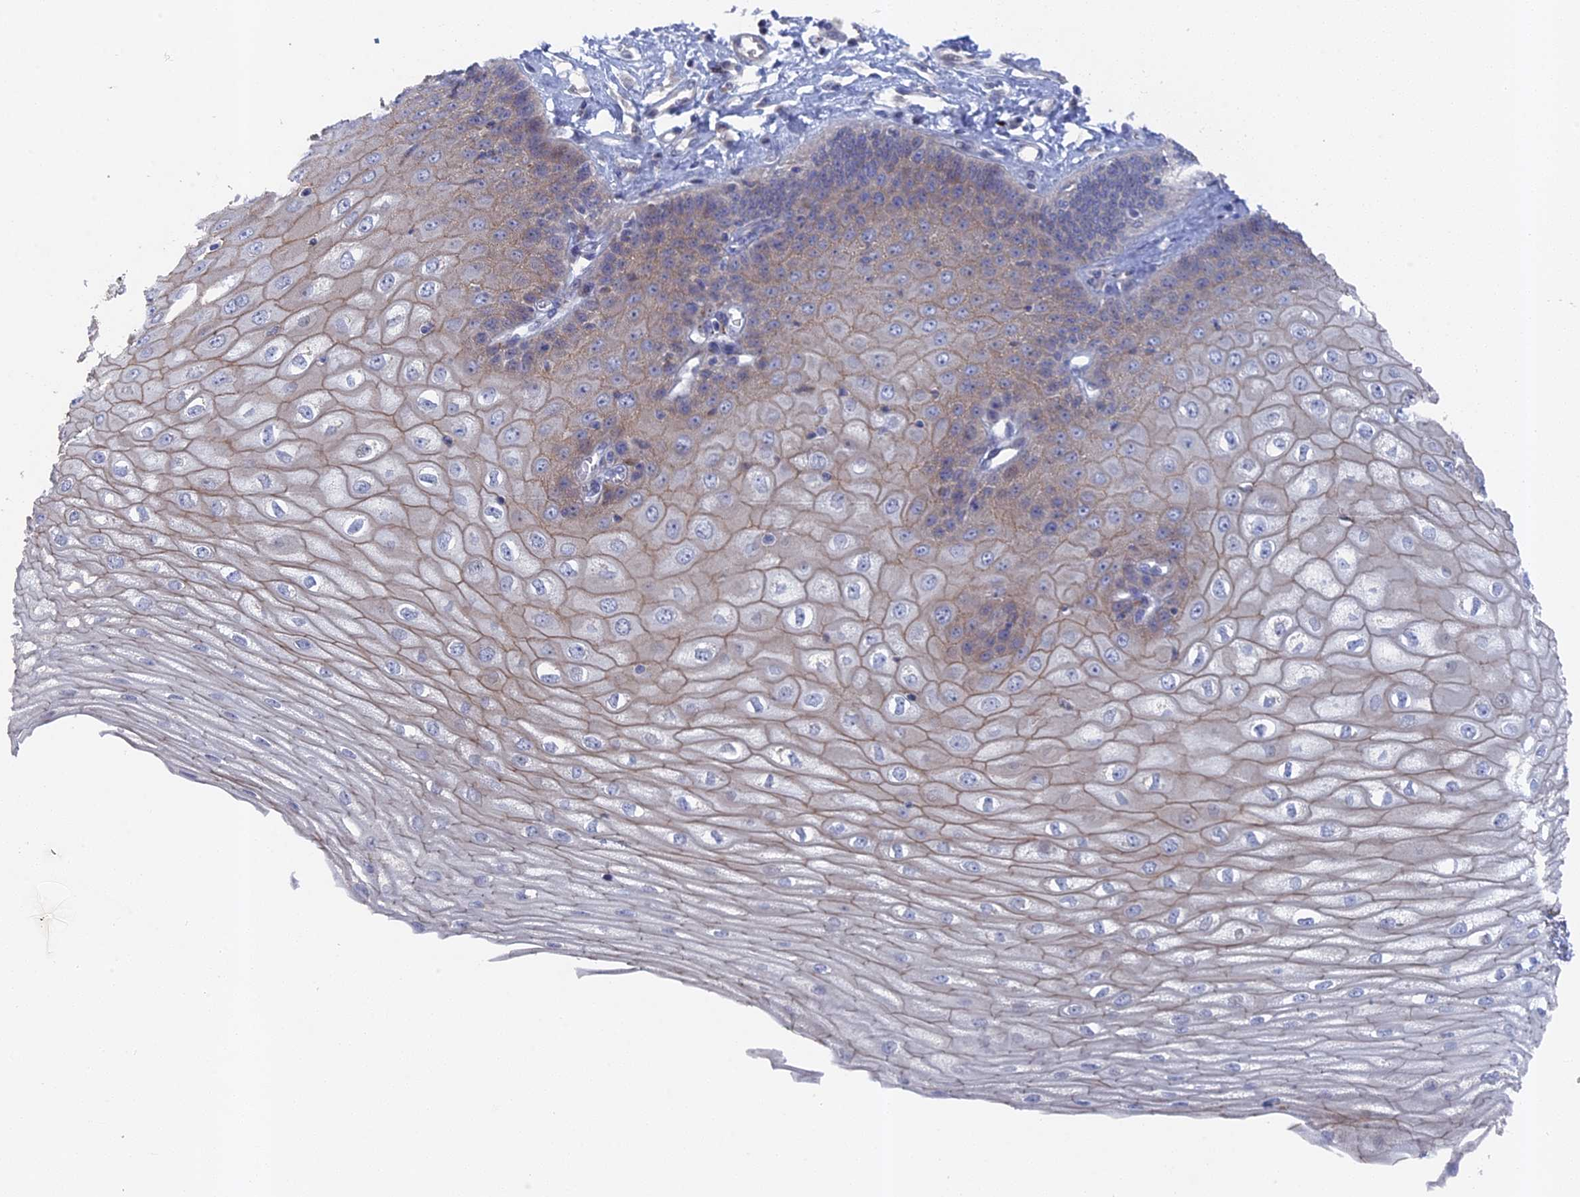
{"staining": {"intensity": "moderate", "quantity": "25%-75%", "location": "cytoplasmic/membranous"}, "tissue": "esophagus", "cell_type": "Squamous epithelial cells", "image_type": "normal", "snomed": [{"axis": "morphology", "description": "Normal tissue, NOS"}, {"axis": "topography", "description": "Esophagus"}], "caption": "Immunohistochemistry image of normal esophagus stained for a protein (brown), which reveals medium levels of moderate cytoplasmic/membranous positivity in approximately 25%-75% of squamous epithelial cells.", "gene": "TMEM161A", "patient": {"sex": "male", "age": 60}}